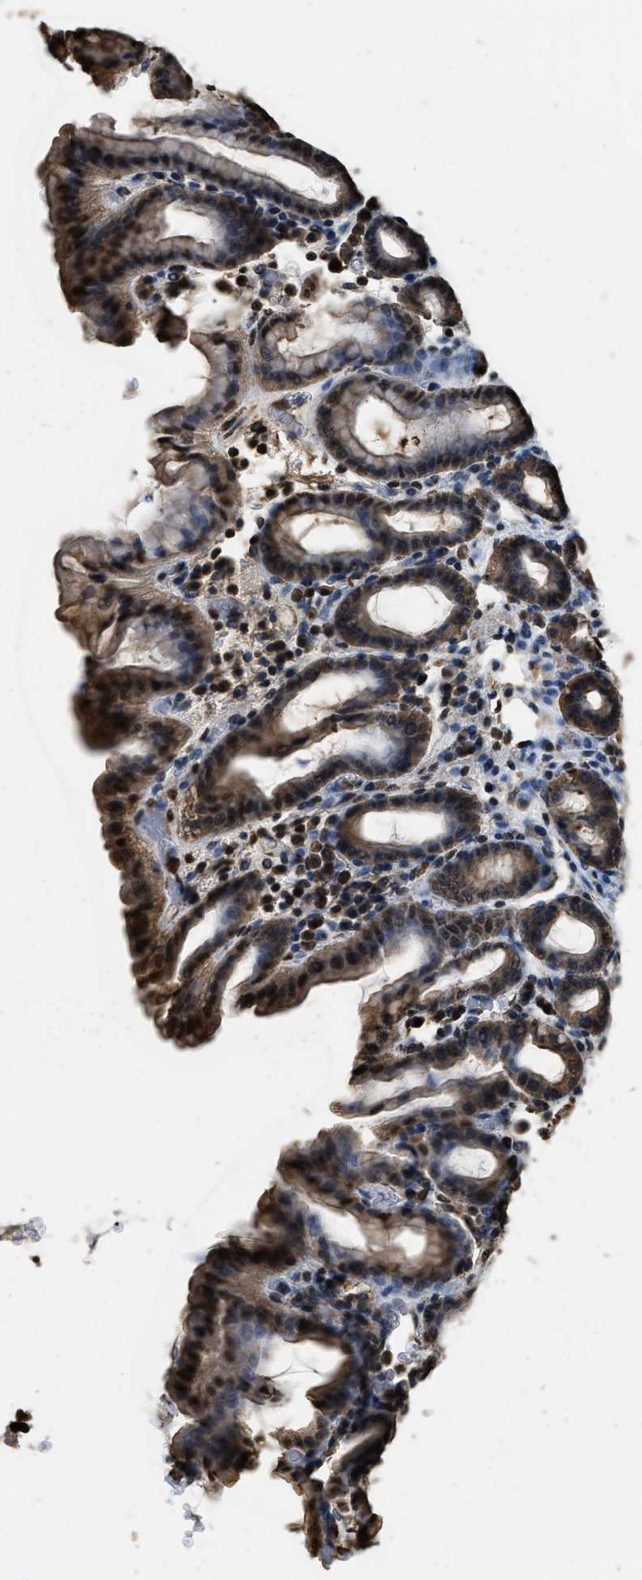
{"staining": {"intensity": "moderate", "quantity": ">75%", "location": "cytoplasmic/membranous"}, "tissue": "stomach", "cell_type": "Glandular cells", "image_type": "normal", "snomed": [{"axis": "morphology", "description": "Normal tissue, NOS"}, {"axis": "topography", "description": "Stomach, upper"}], "caption": "Protein staining exhibits moderate cytoplasmic/membranous positivity in approximately >75% of glandular cells in normal stomach.", "gene": "GAPDH", "patient": {"sex": "male", "age": 68}}